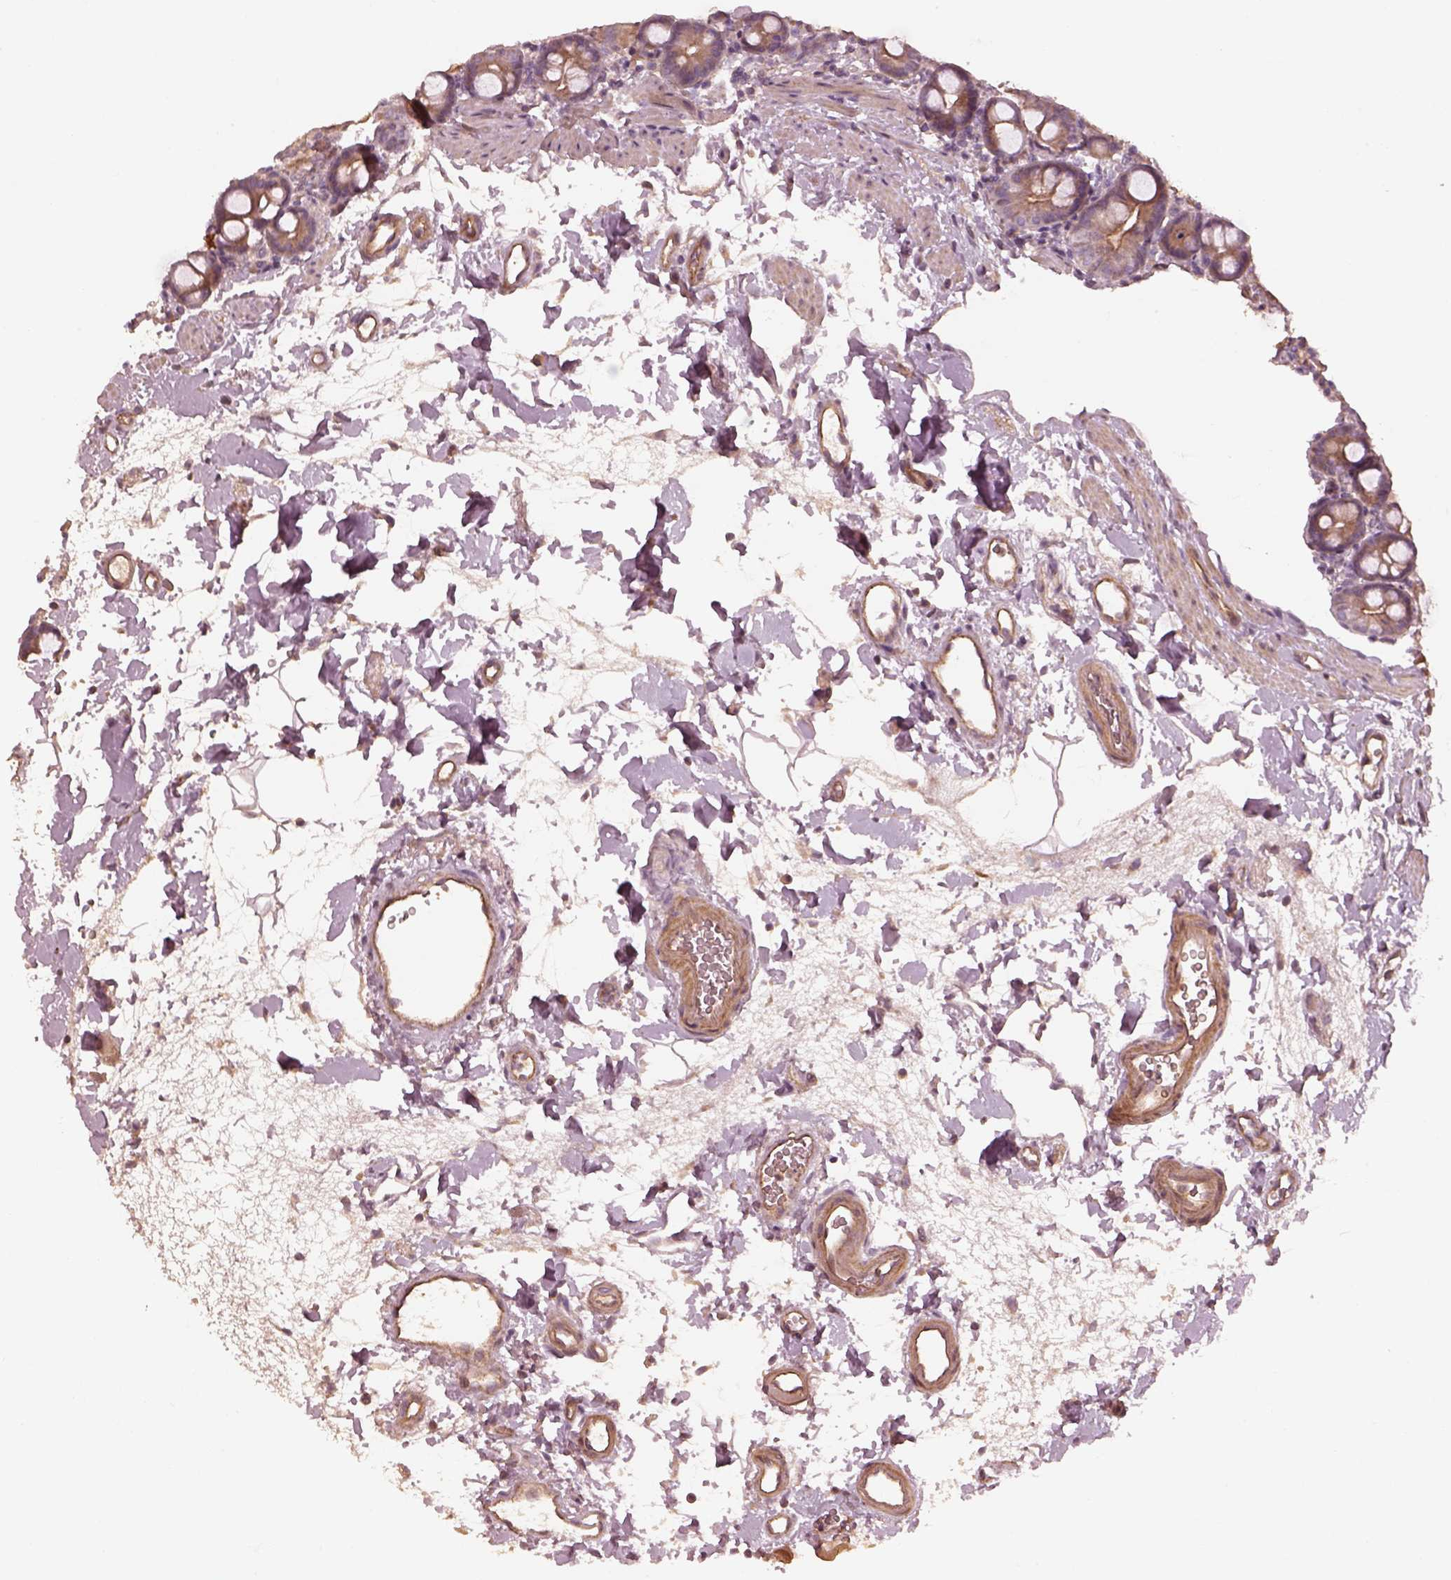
{"staining": {"intensity": "moderate", "quantity": ">75%", "location": "cytoplasmic/membranous"}, "tissue": "duodenum", "cell_type": "Glandular cells", "image_type": "normal", "snomed": [{"axis": "morphology", "description": "Normal tissue, NOS"}, {"axis": "topography", "description": "Duodenum"}], "caption": "A high-resolution image shows immunohistochemistry staining of normal duodenum, which shows moderate cytoplasmic/membranous positivity in about >75% of glandular cells.", "gene": "OTOGL", "patient": {"sex": "male", "age": 59}}